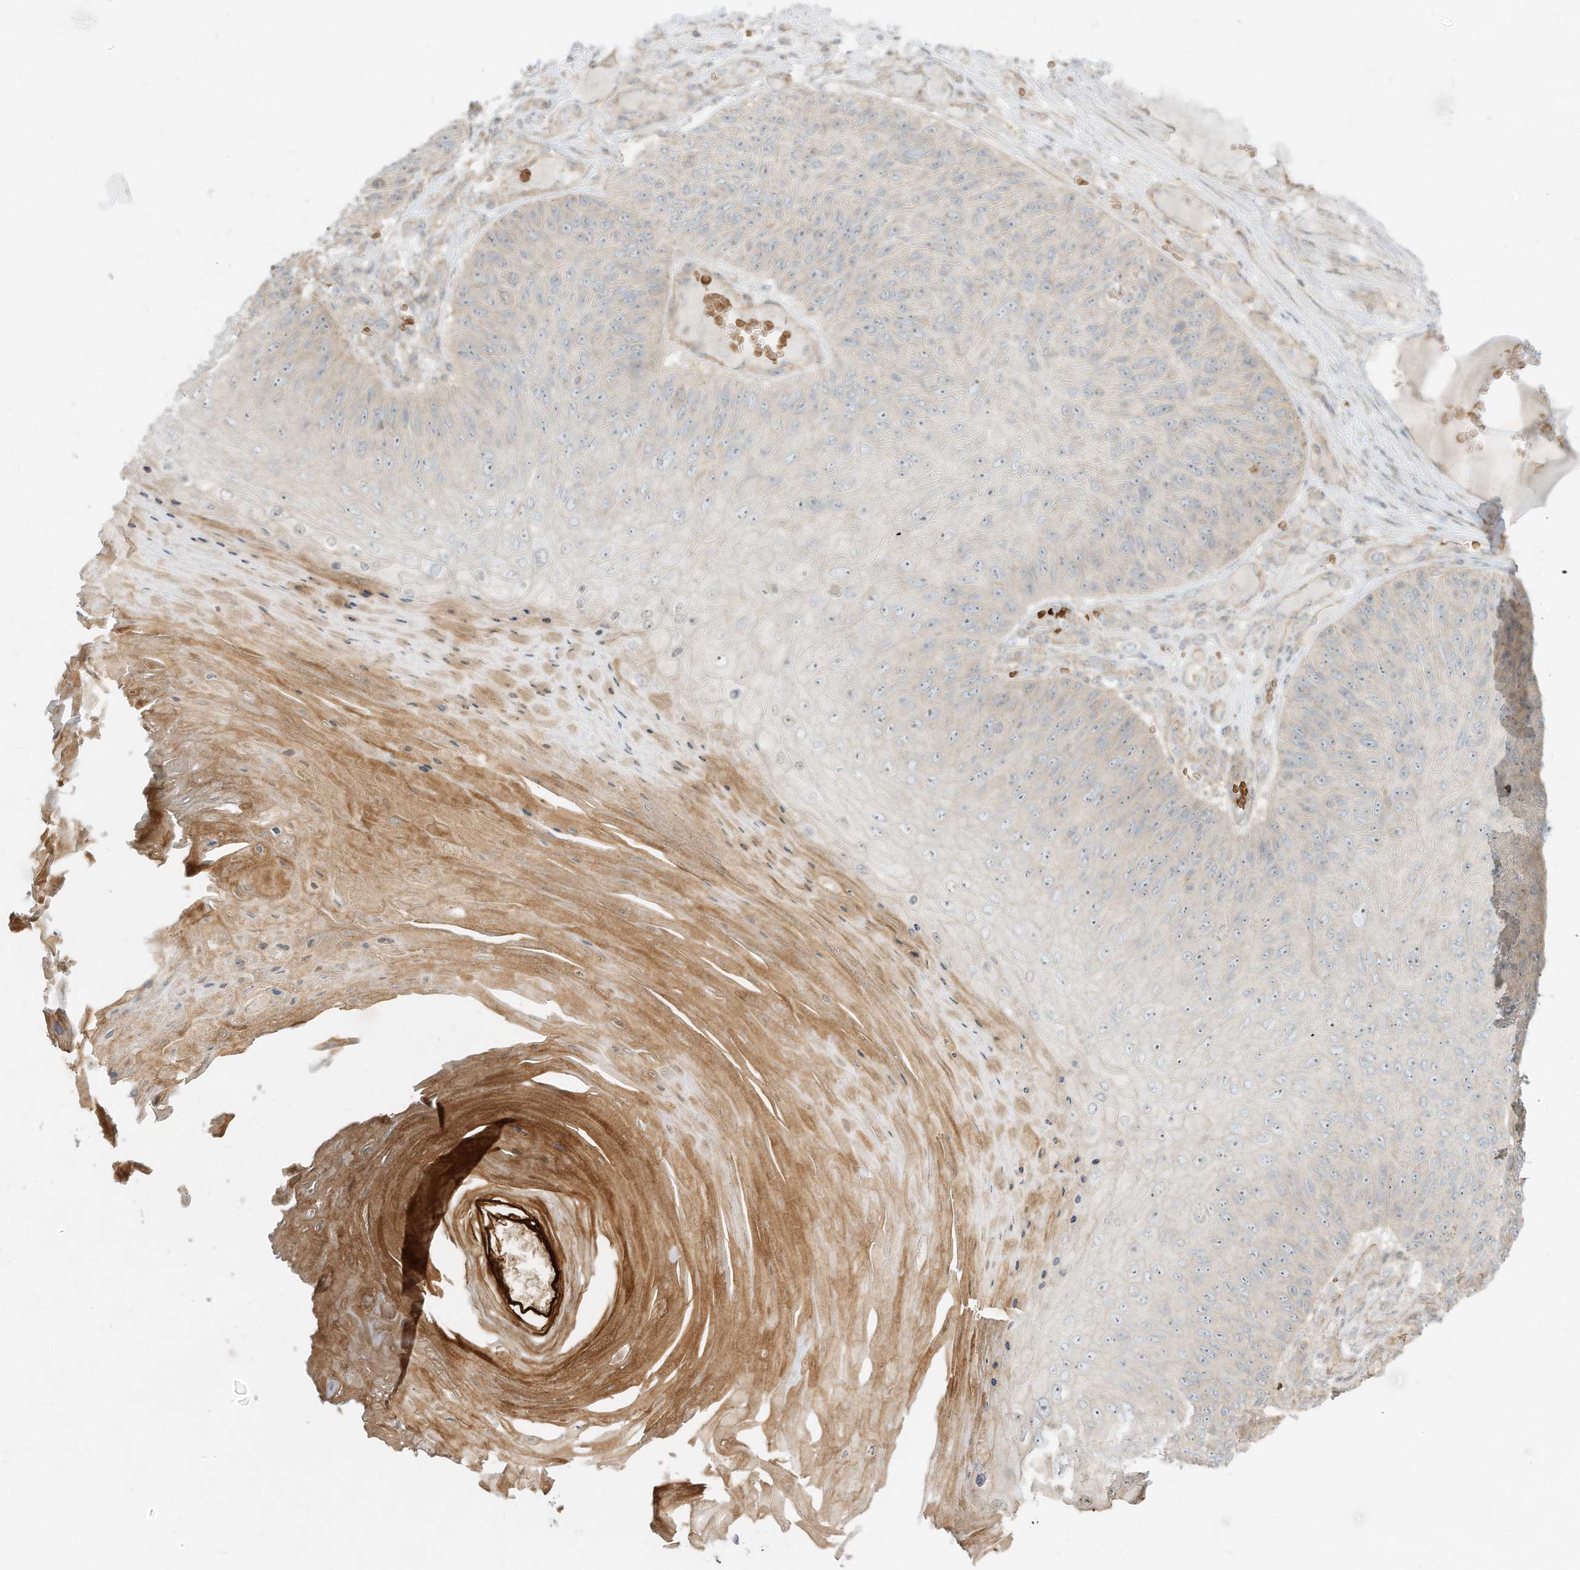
{"staining": {"intensity": "negative", "quantity": "none", "location": "none"}, "tissue": "skin cancer", "cell_type": "Tumor cells", "image_type": "cancer", "snomed": [{"axis": "morphology", "description": "Squamous cell carcinoma, NOS"}, {"axis": "topography", "description": "Skin"}], "caption": "This image is of squamous cell carcinoma (skin) stained with immunohistochemistry to label a protein in brown with the nuclei are counter-stained blue. There is no expression in tumor cells.", "gene": "OFD1", "patient": {"sex": "female", "age": 88}}